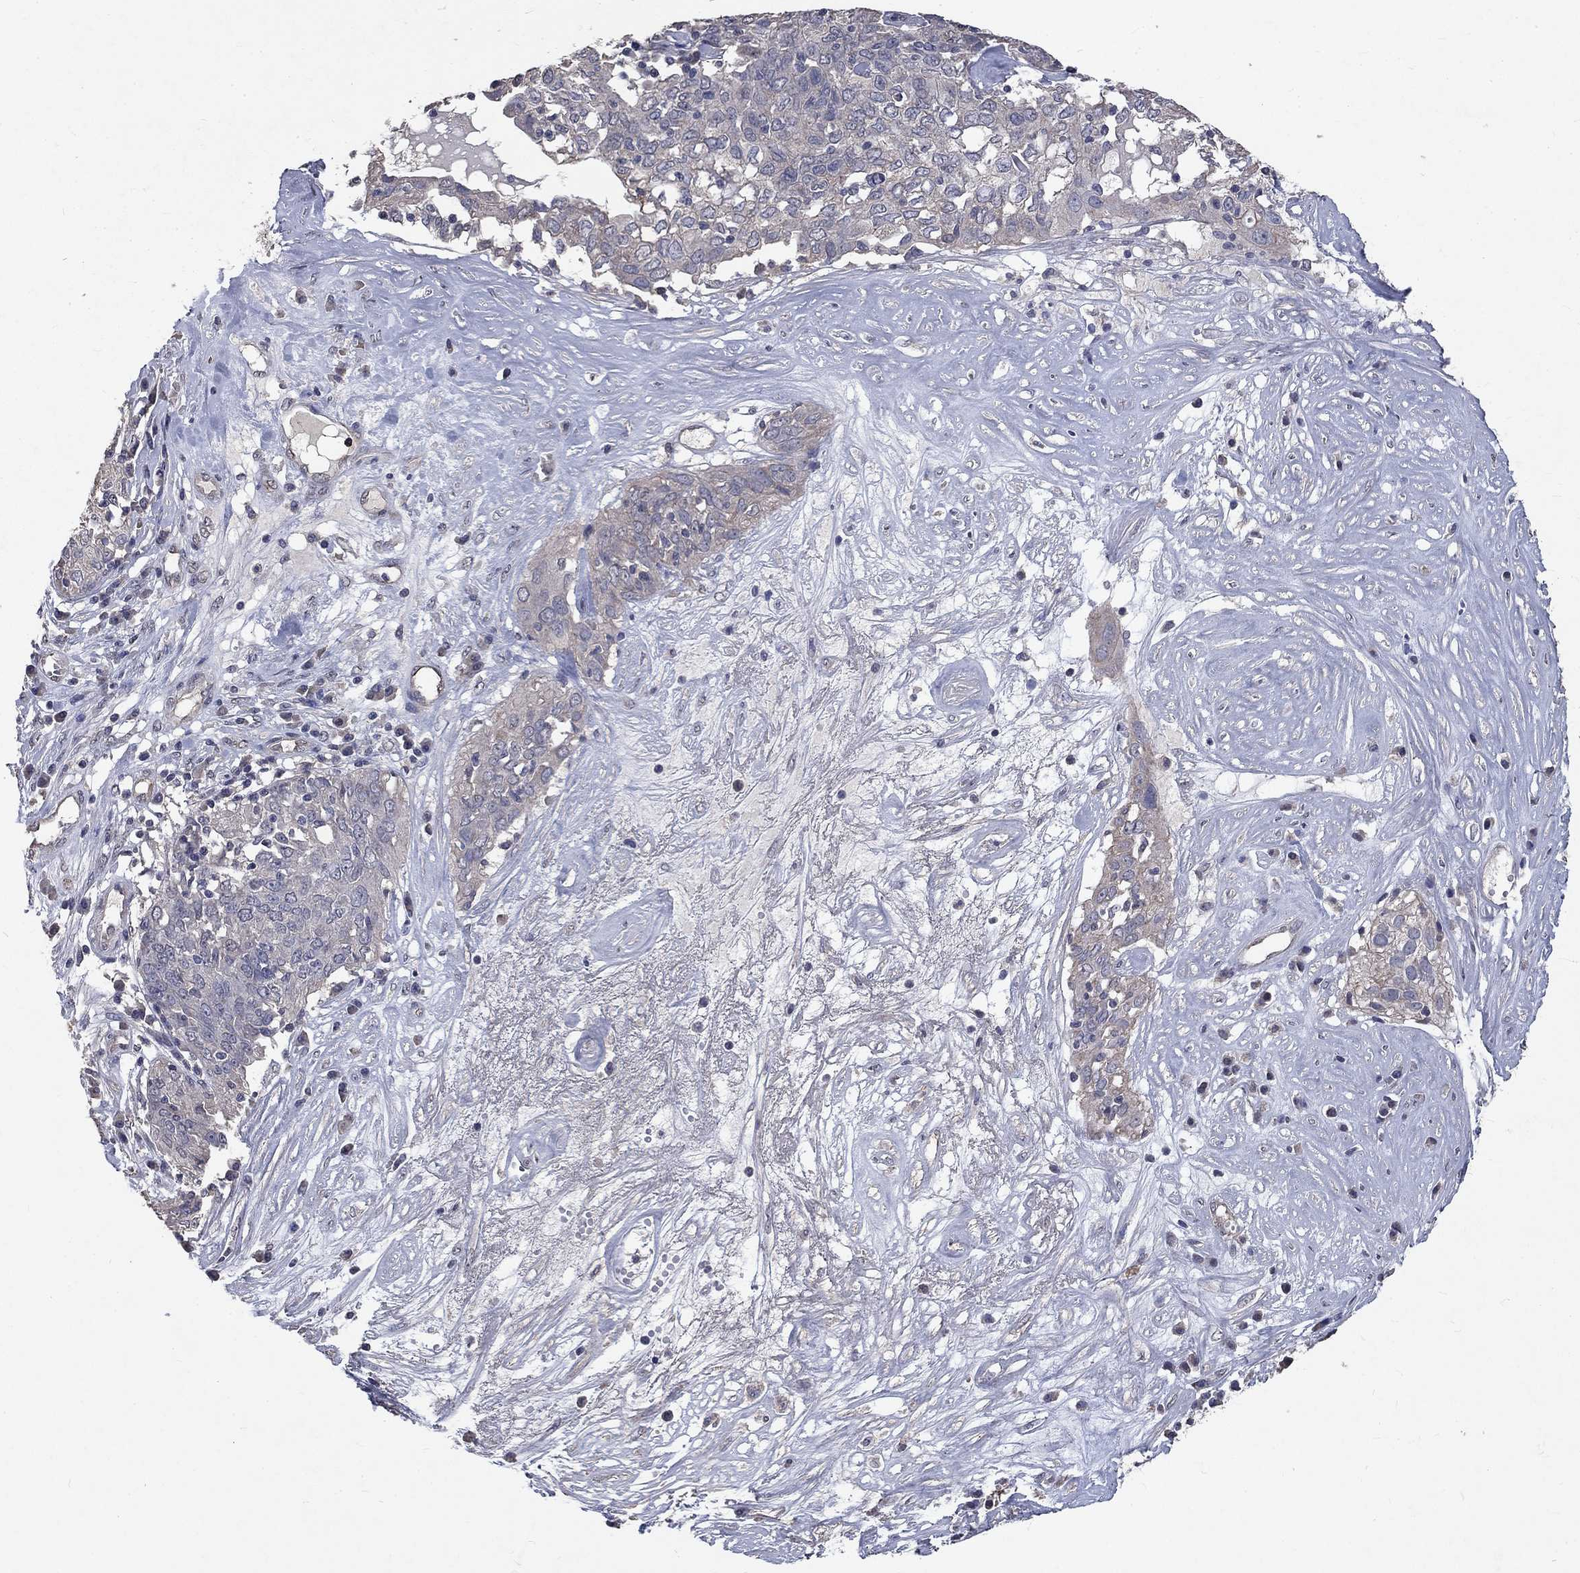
{"staining": {"intensity": "negative", "quantity": "none", "location": "none"}, "tissue": "ovarian cancer", "cell_type": "Tumor cells", "image_type": "cancer", "snomed": [{"axis": "morphology", "description": "Carcinoma, endometroid"}, {"axis": "topography", "description": "Ovary"}], "caption": "Immunohistochemistry histopathology image of neoplastic tissue: human endometroid carcinoma (ovarian) stained with DAB (3,3'-diaminobenzidine) reveals no significant protein positivity in tumor cells.", "gene": "CHST5", "patient": {"sex": "female", "age": 50}}